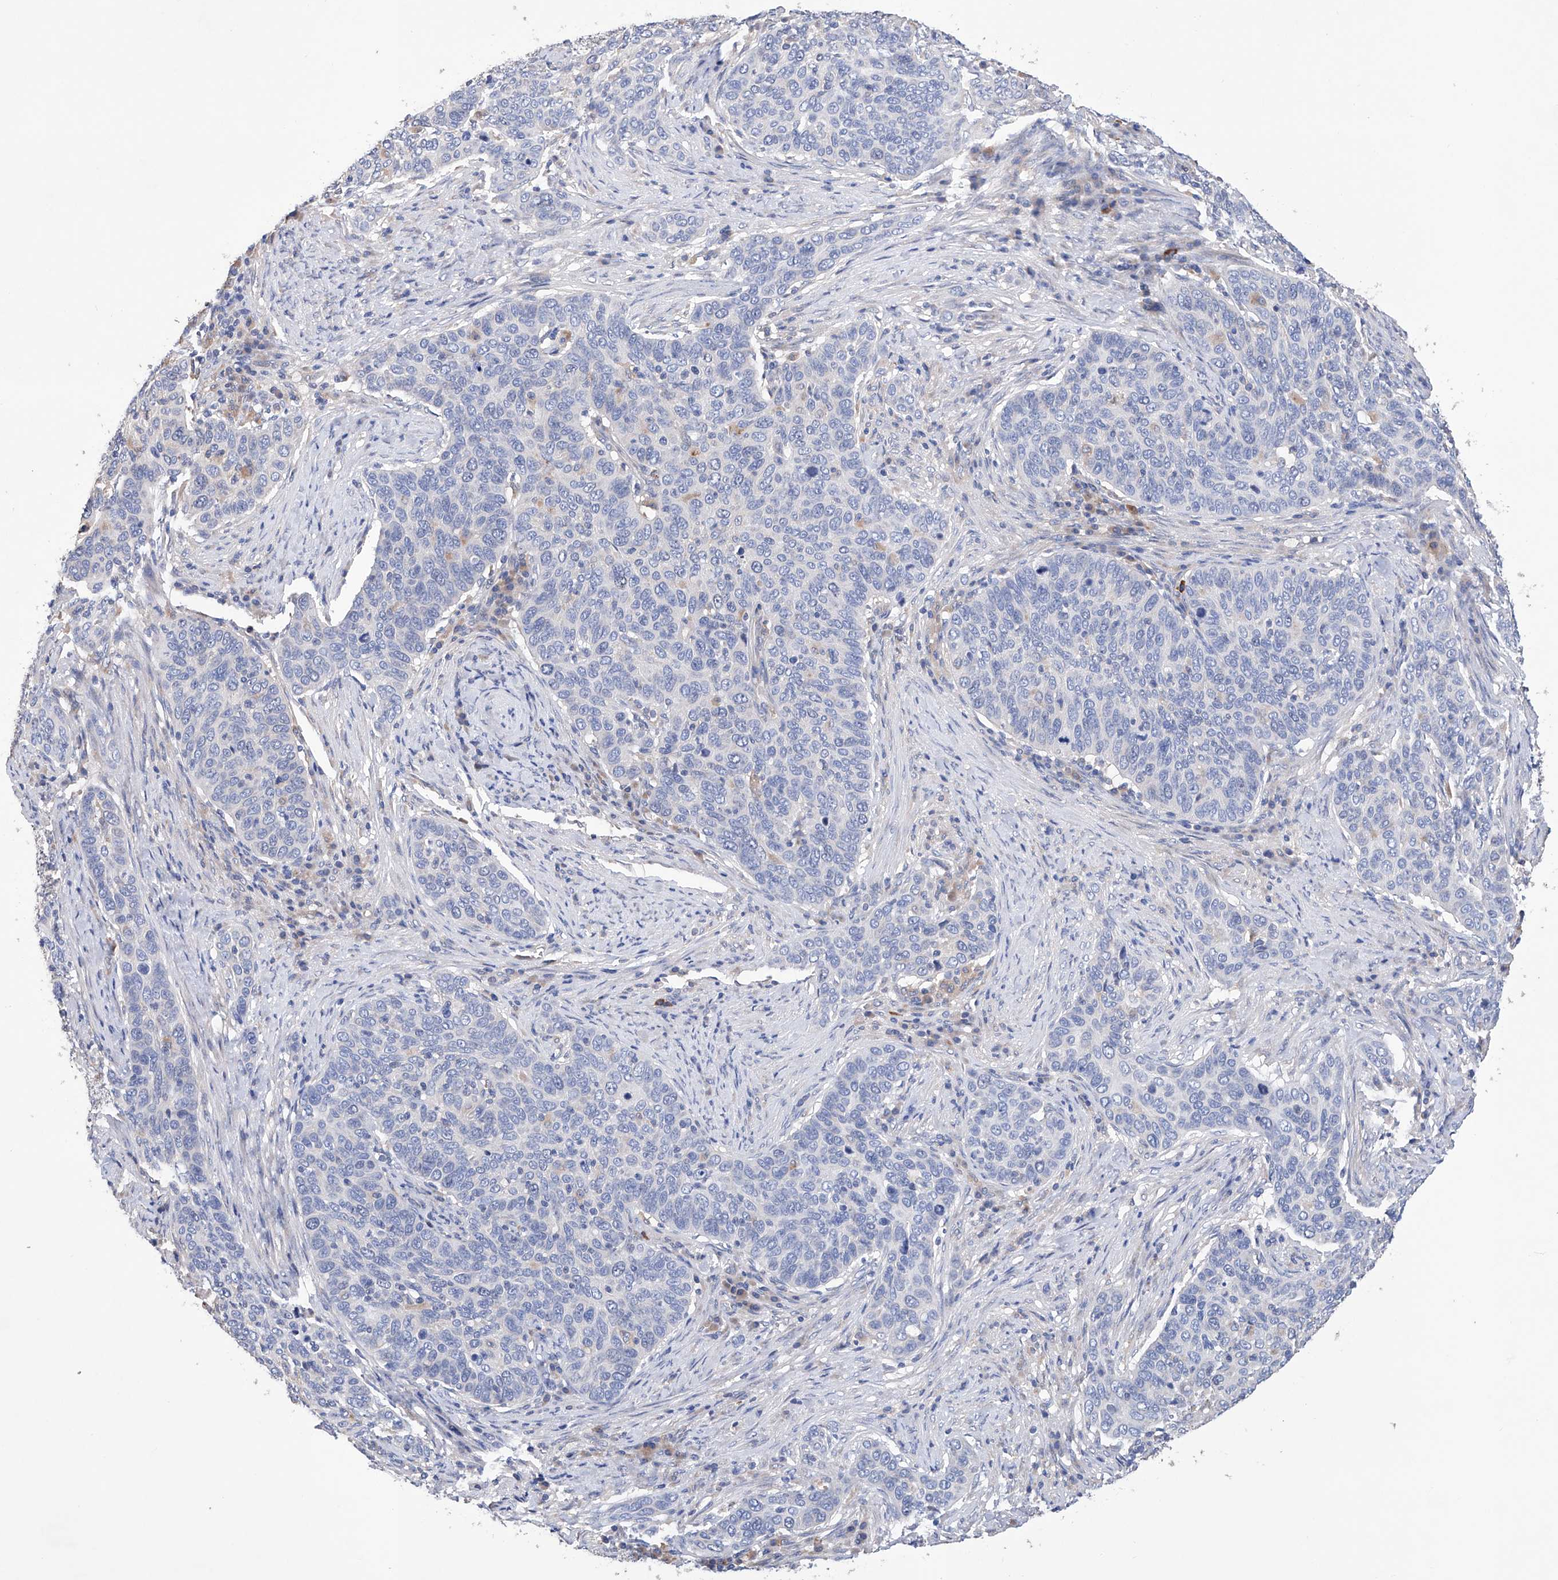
{"staining": {"intensity": "negative", "quantity": "none", "location": "none"}, "tissue": "cervical cancer", "cell_type": "Tumor cells", "image_type": "cancer", "snomed": [{"axis": "morphology", "description": "Squamous cell carcinoma, NOS"}, {"axis": "topography", "description": "Cervix"}], "caption": "A micrograph of cervical squamous cell carcinoma stained for a protein demonstrates no brown staining in tumor cells.", "gene": "AFG1L", "patient": {"sex": "female", "age": 60}}